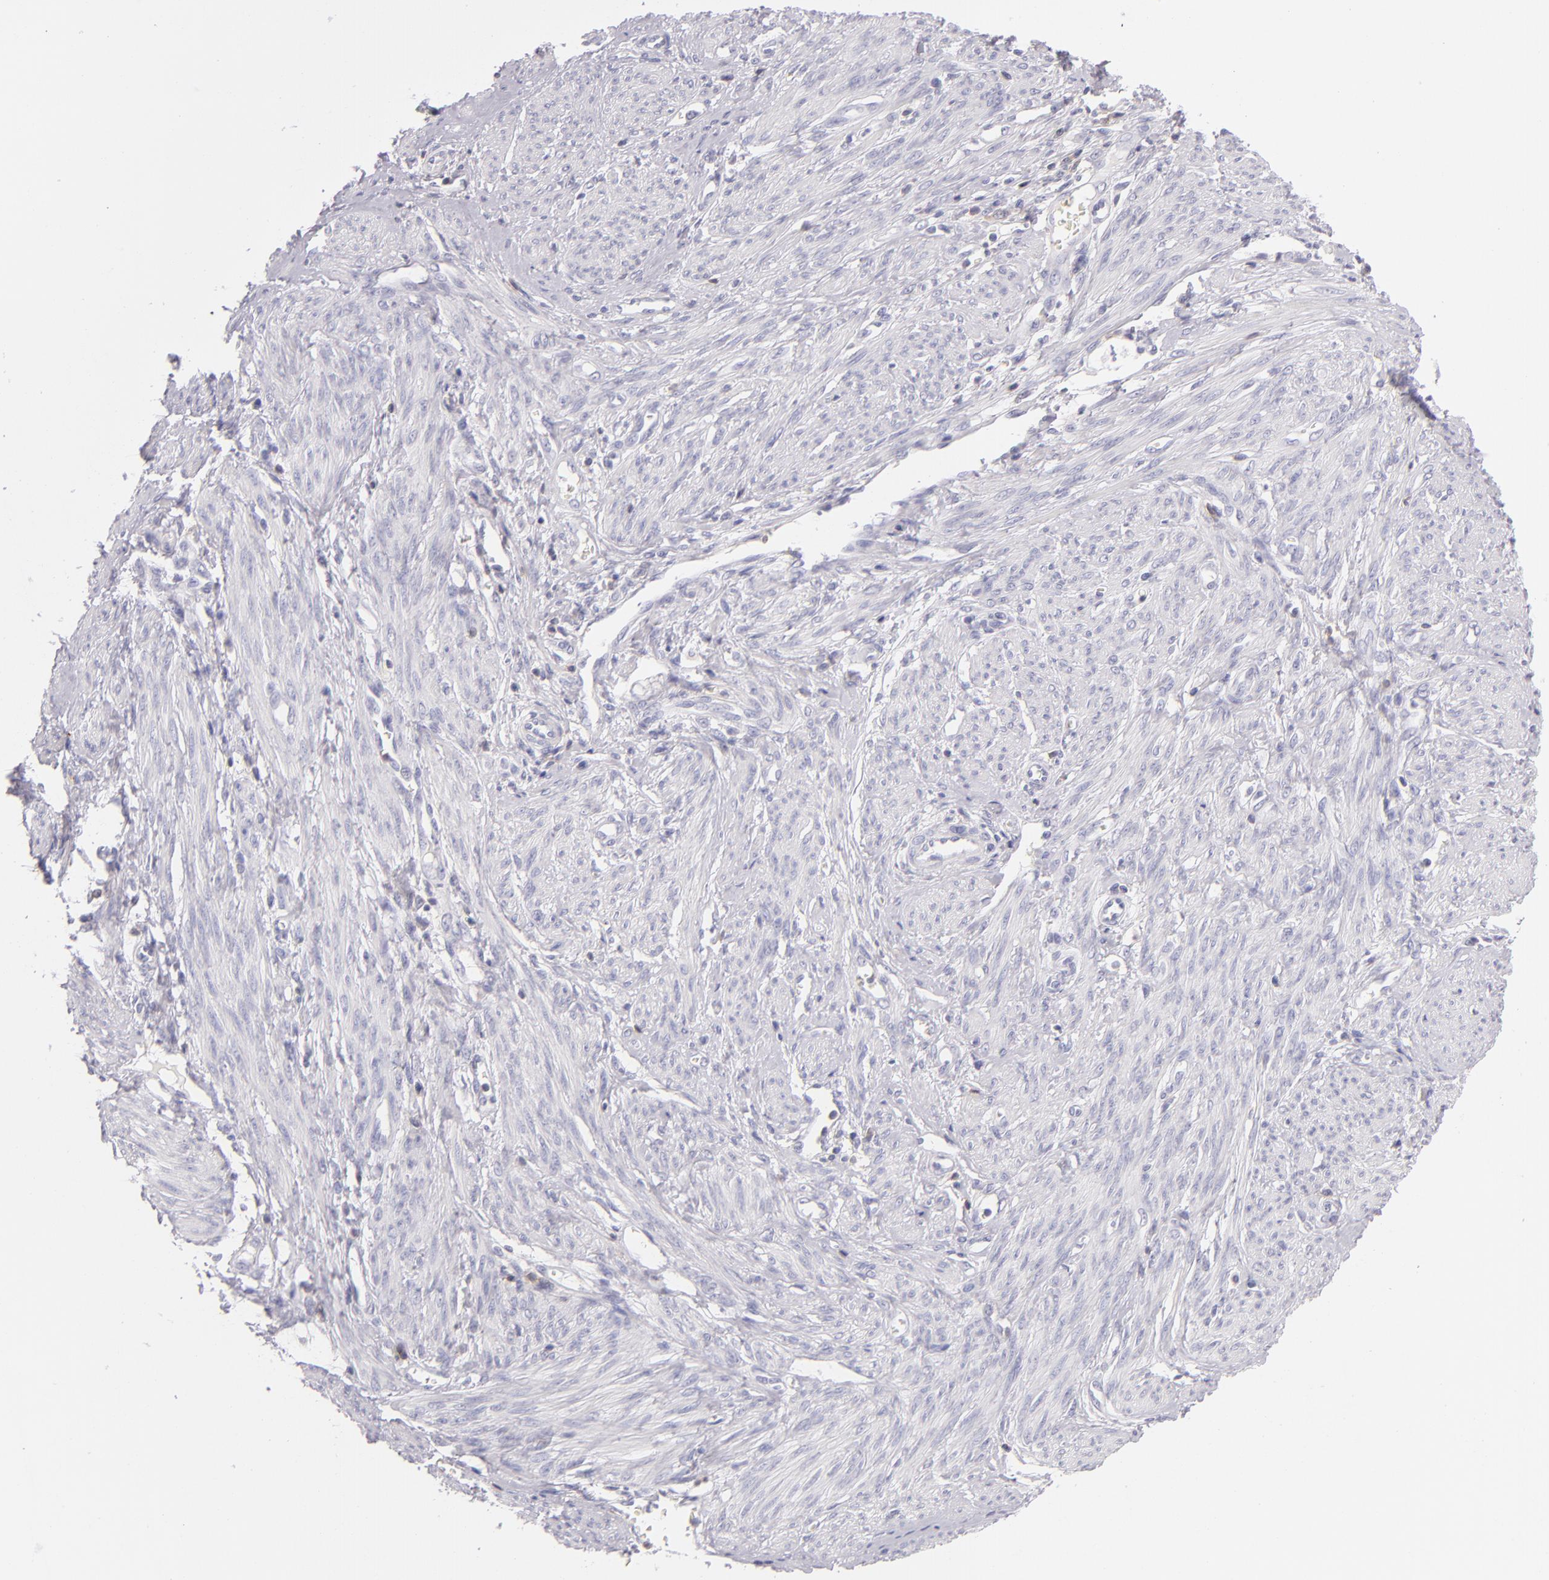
{"staining": {"intensity": "negative", "quantity": "none", "location": "none"}, "tissue": "endometrial cancer", "cell_type": "Tumor cells", "image_type": "cancer", "snomed": [{"axis": "morphology", "description": "Adenocarcinoma, NOS"}, {"axis": "topography", "description": "Endometrium"}], "caption": "High power microscopy micrograph of an IHC micrograph of endometrial adenocarcinoma, revealing no significant positivity in tumor cells. (IHC, brightfield microscopy, high magnification).", "gene": "CD48", "patient": {"sex": "female", "age": 75}}